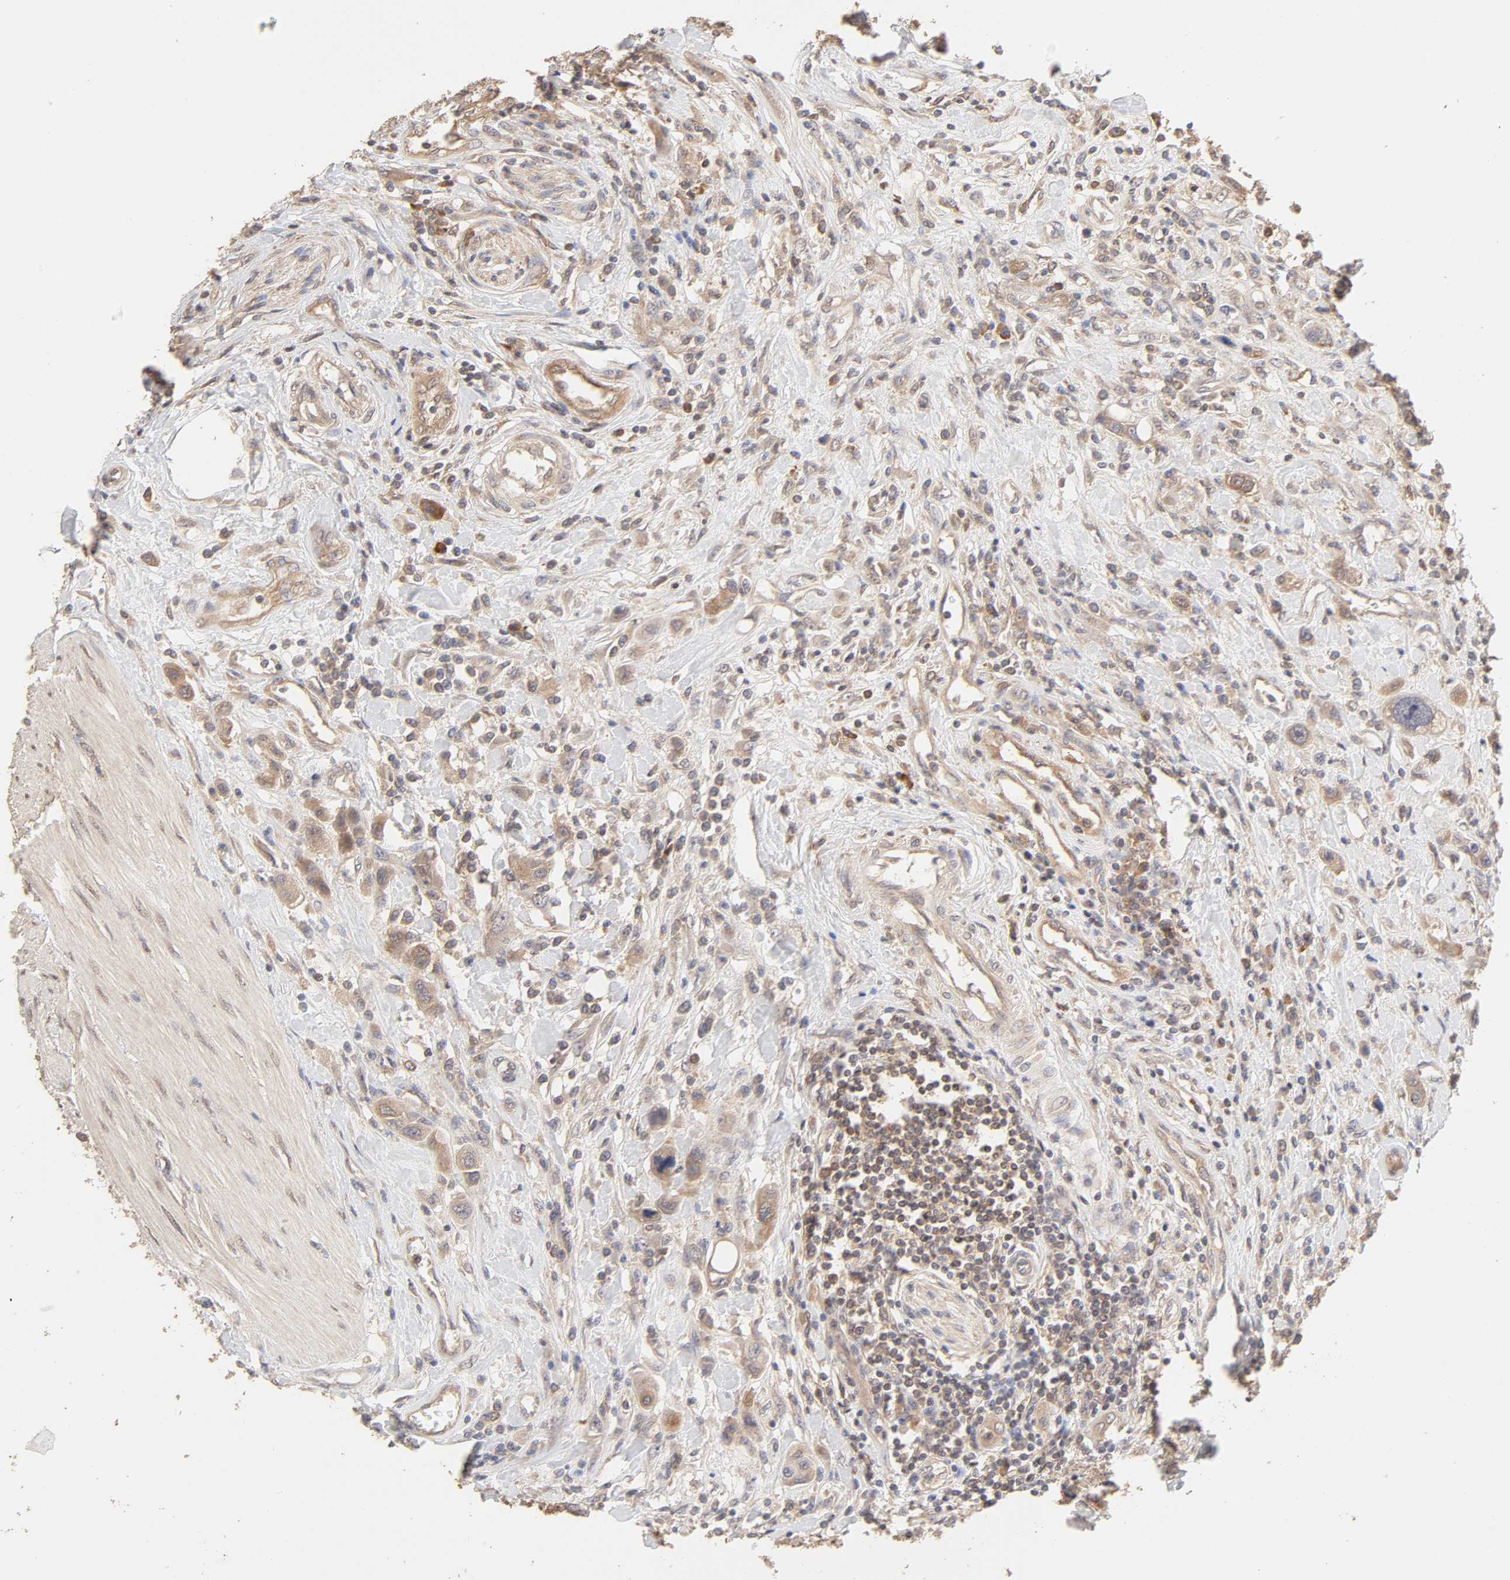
{"staining": {"intensity": "moderate", "quantity": "25%-75%", "location": "cytoplasmic/membranous"}, "tissue": "urothelial cancer", "cell_type": "Tumor cells", "image_type": "cancer", "snomed": [{"axis": "morphology", "description": "Urothelial carcinoma, High grade"}, {"axis": "topography", "description": "Urinary bladder"}], "caption": "A medium amount of moderate cytoplasmic/membranous positivity is seen in approximately 25%-75% of tumor cells in urothelial cancer tissue.", "gene": "AP1G2", "patient": {"sex": "male", "age": 50}}